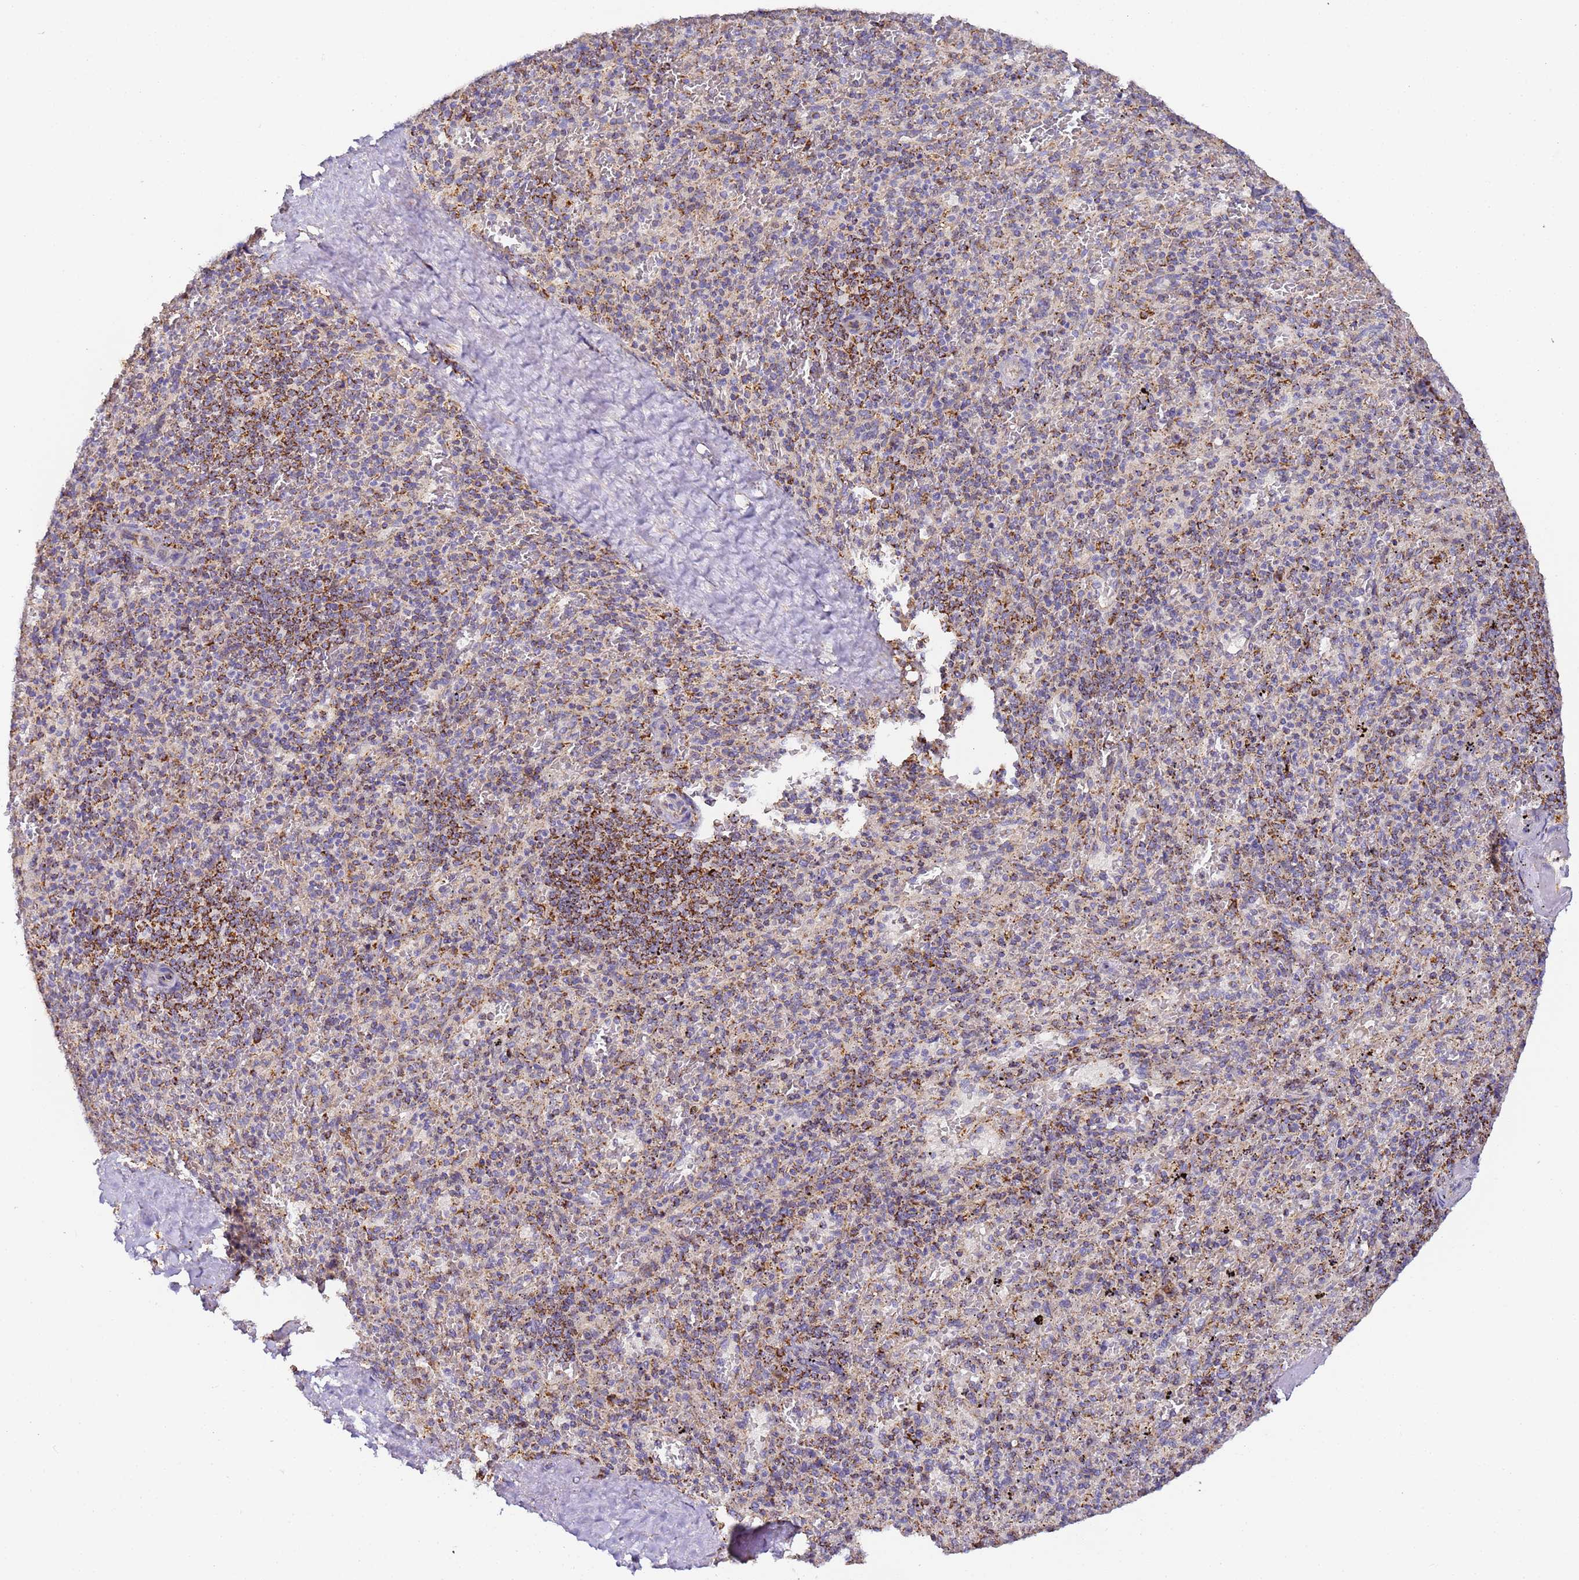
{"staining": {"intensity": "moderate", "quantity": "<25%", "location": "cytoplasmic/membranous"}, "tissue": "spleen", "cell_type": "Cells in red pulp", "image_type": "normal", "snomed": [{"axis": "morphology", "description": "Normal tissue, NOS"}, {"axis": "topography", "description": "Spleen"}], "caption": "IHC staining of unremarkable spleen, which displays low levels of moderate cytoplasmic/membranous positivity in approximately <25% of cells in red pulp indicating moderate cytoplasmic/membranous protein expression. The staining was performed using DAB (brown) for protein detection and nuclei were counterstained in hematoxylin (blue).", "gene": "FRG2B", "patient": {"sex": "male", "age": 82}}